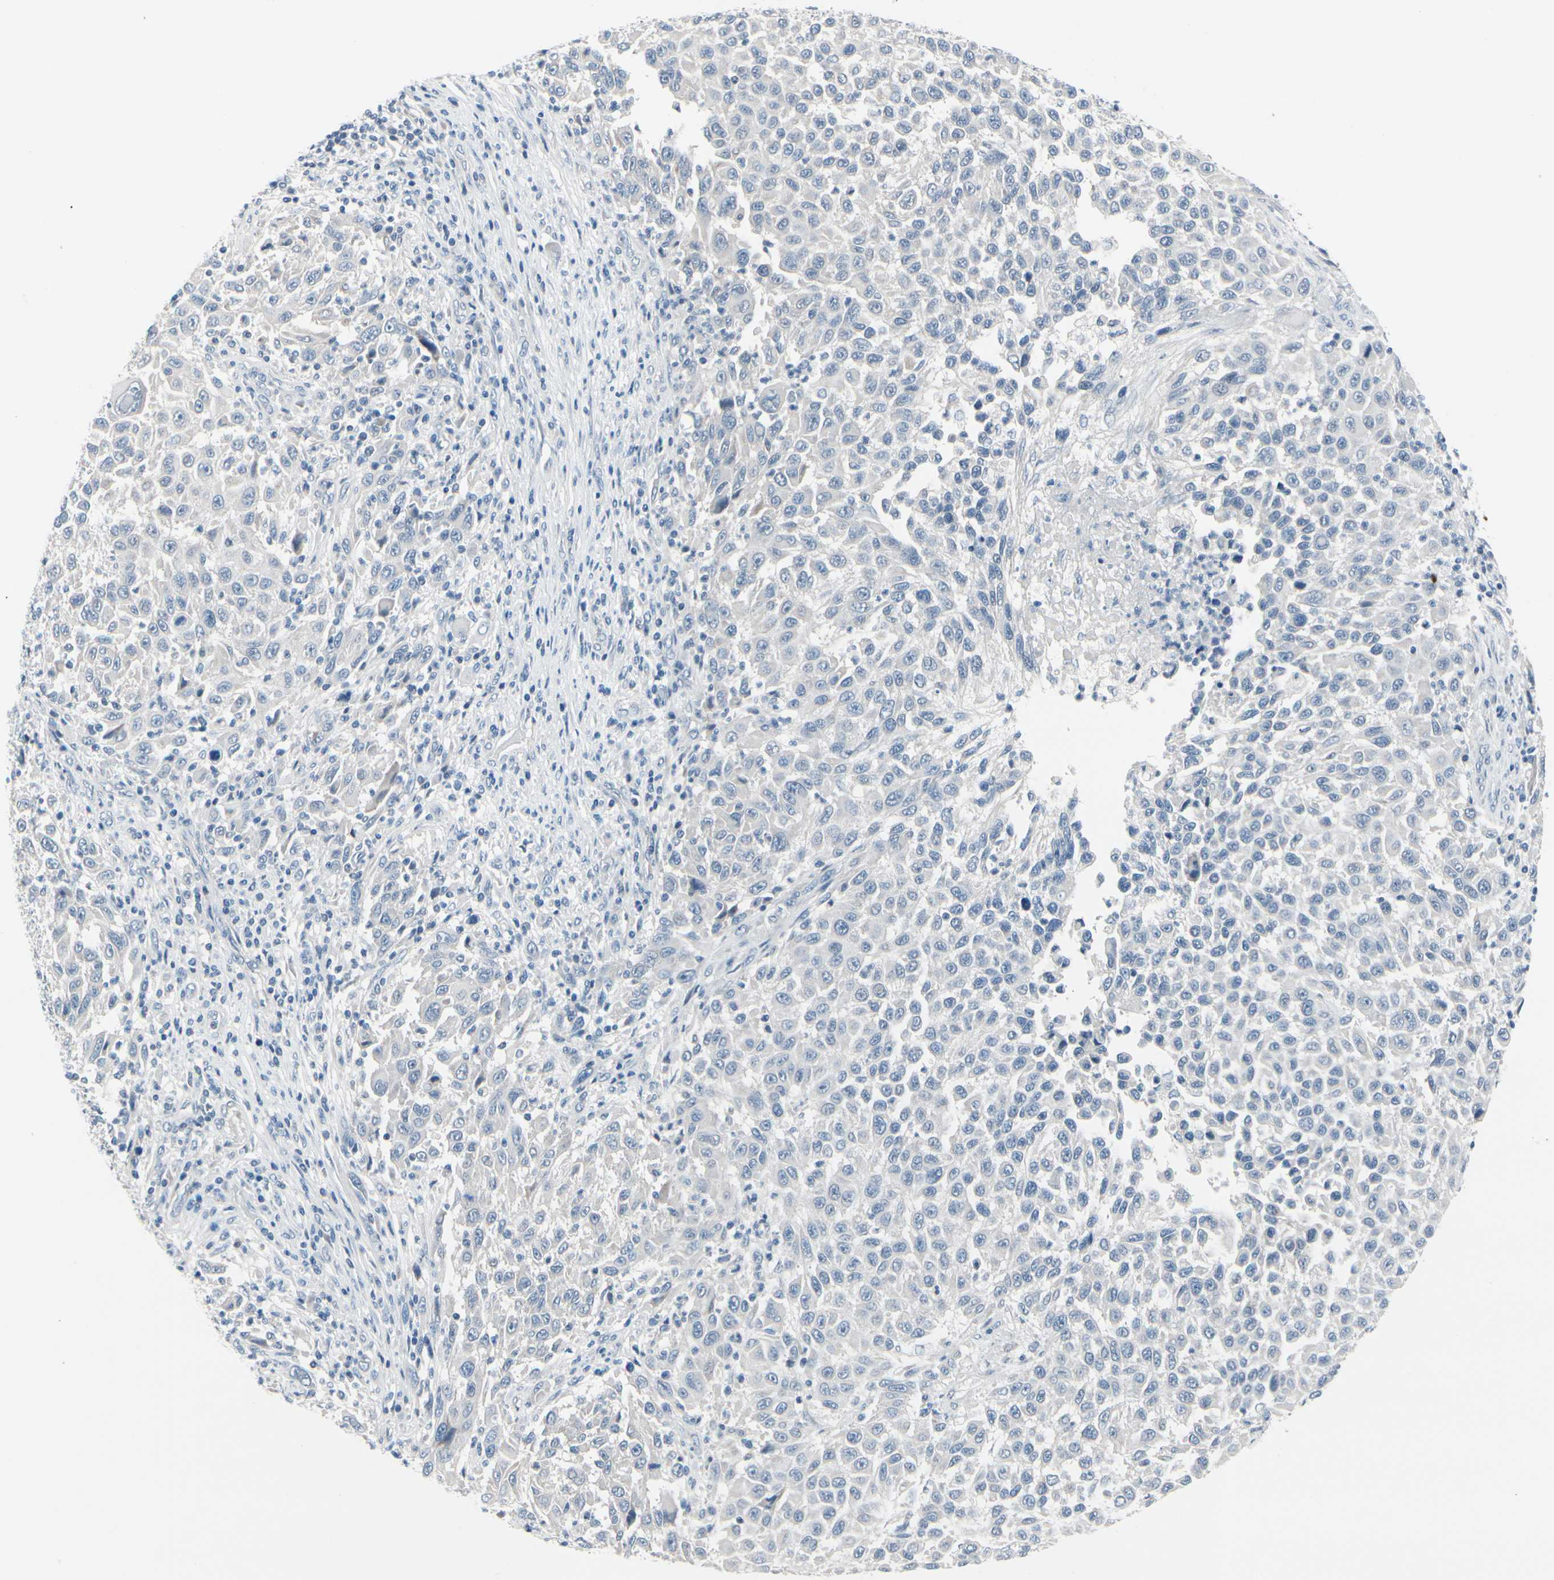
{"staining": {"intensity": "negative", "quantity": "none", "location": "none"}, "tissue": "melanoma", "cell_type": "Tumor cells", "image_type": "cancer", "snomed": [{"axis": "morphology", "description": "Malignant melanoma, Metastatic site"}, {"axis": "topography", "description": "Lymph node"}], "caption": "An IHC micrograph of melanoma is shown. There is no staining in tumor cells of melanoma.", "gene": "PGR", "patient": {"sex": "male", "age": 61}}